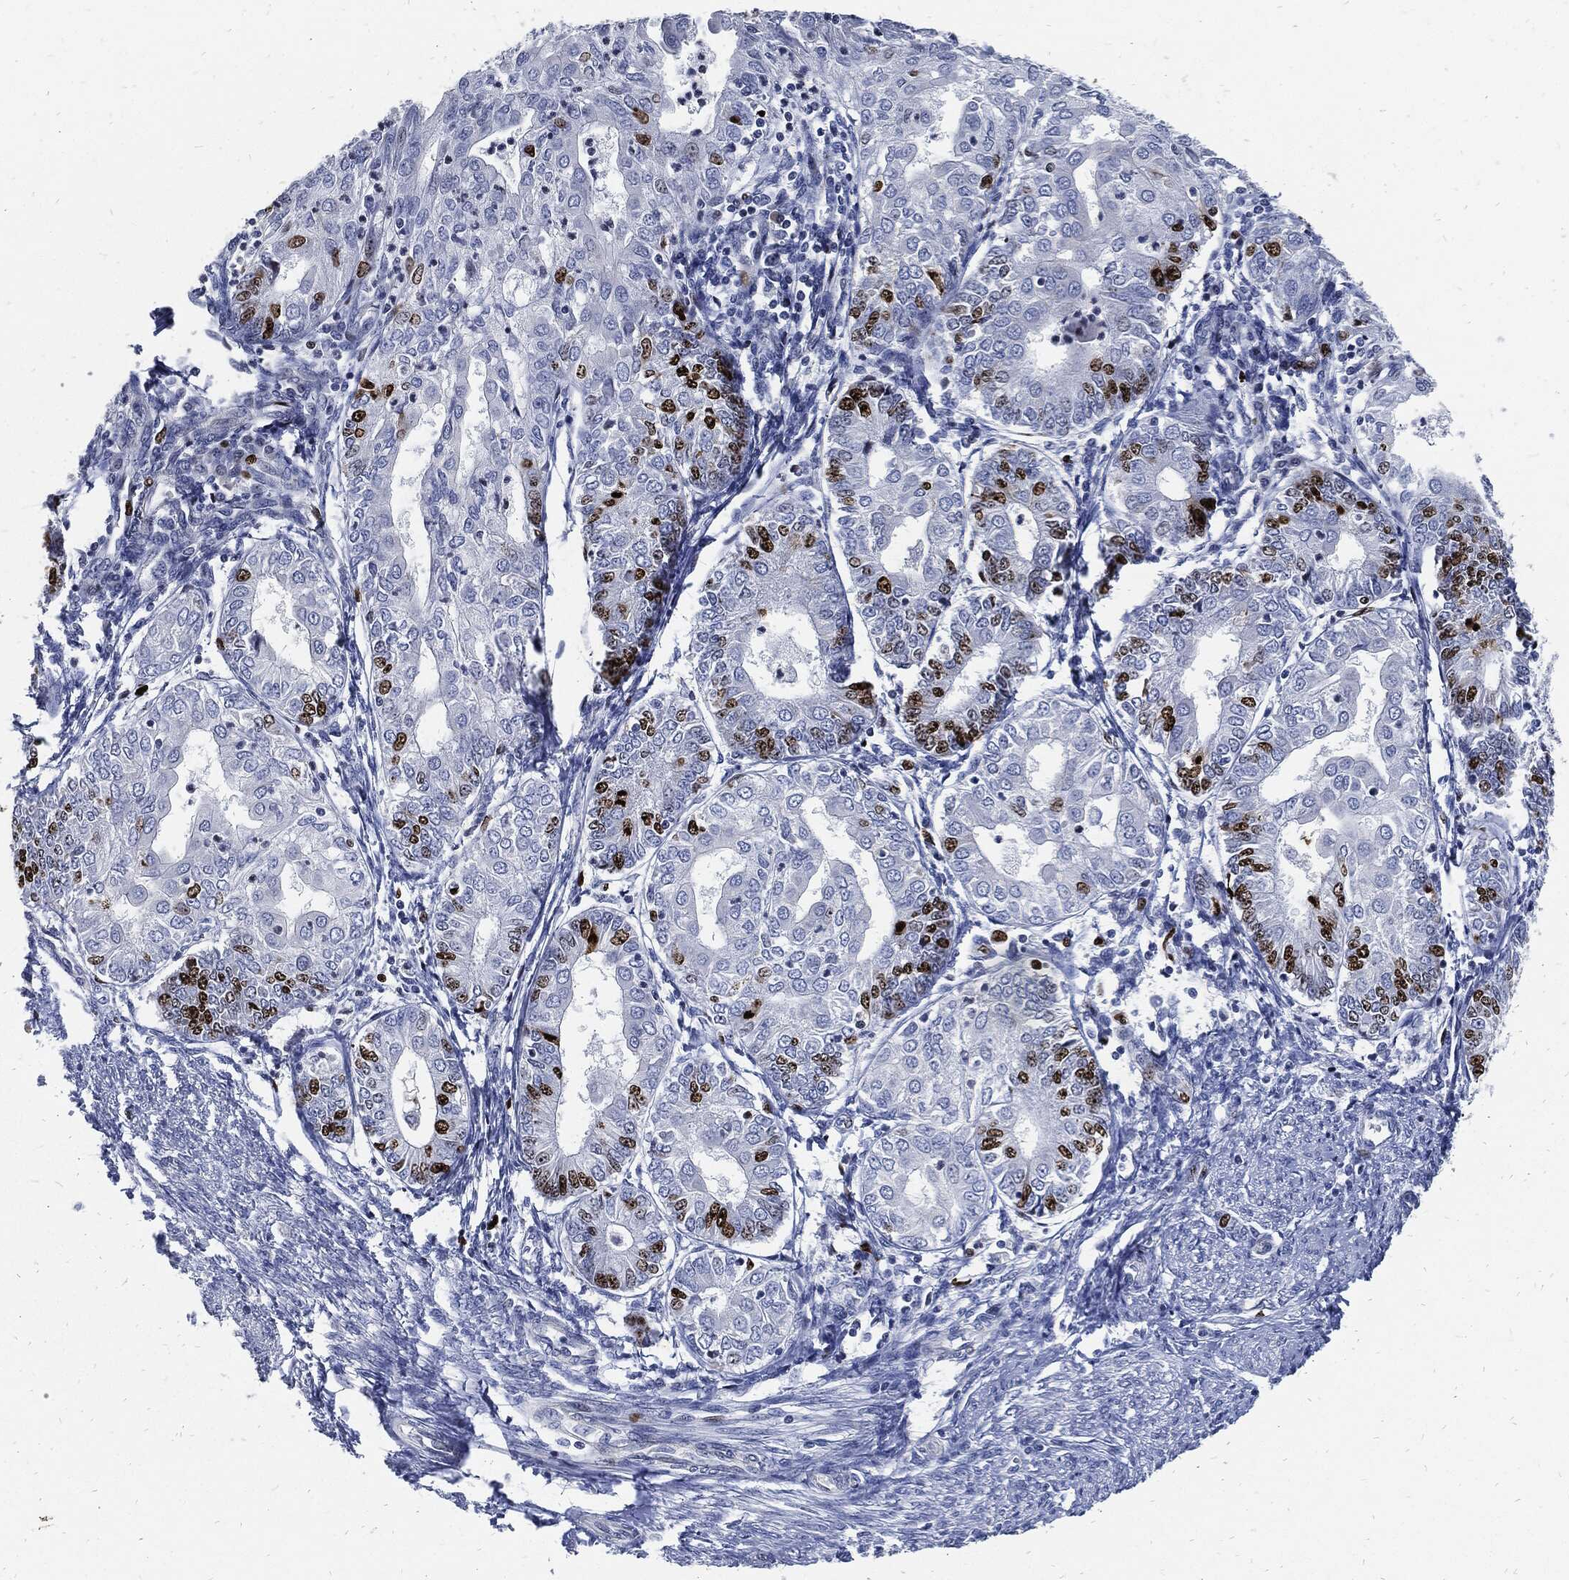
{"staining": {"intensity": "strong", "quantity": "<25%", "location": "nuclear"}, "tissue": "endometrial cancer", "cell_type": "Tumor cells", "image_type": "cancer", "snomed": [{"axis": "morphology", "description": "Adenocarcinoma, NOS"}, {"axis": "topography", "description": "Endometrium"}], "caption": "Adenocarcinoma (endometrial) was stained to show a protein in brown. There is medium levels of strong nuclear positivity in approximately <25% of tumor cells.", "gene": "MKI67", "patient": {"sex": "female", "age": 68}}